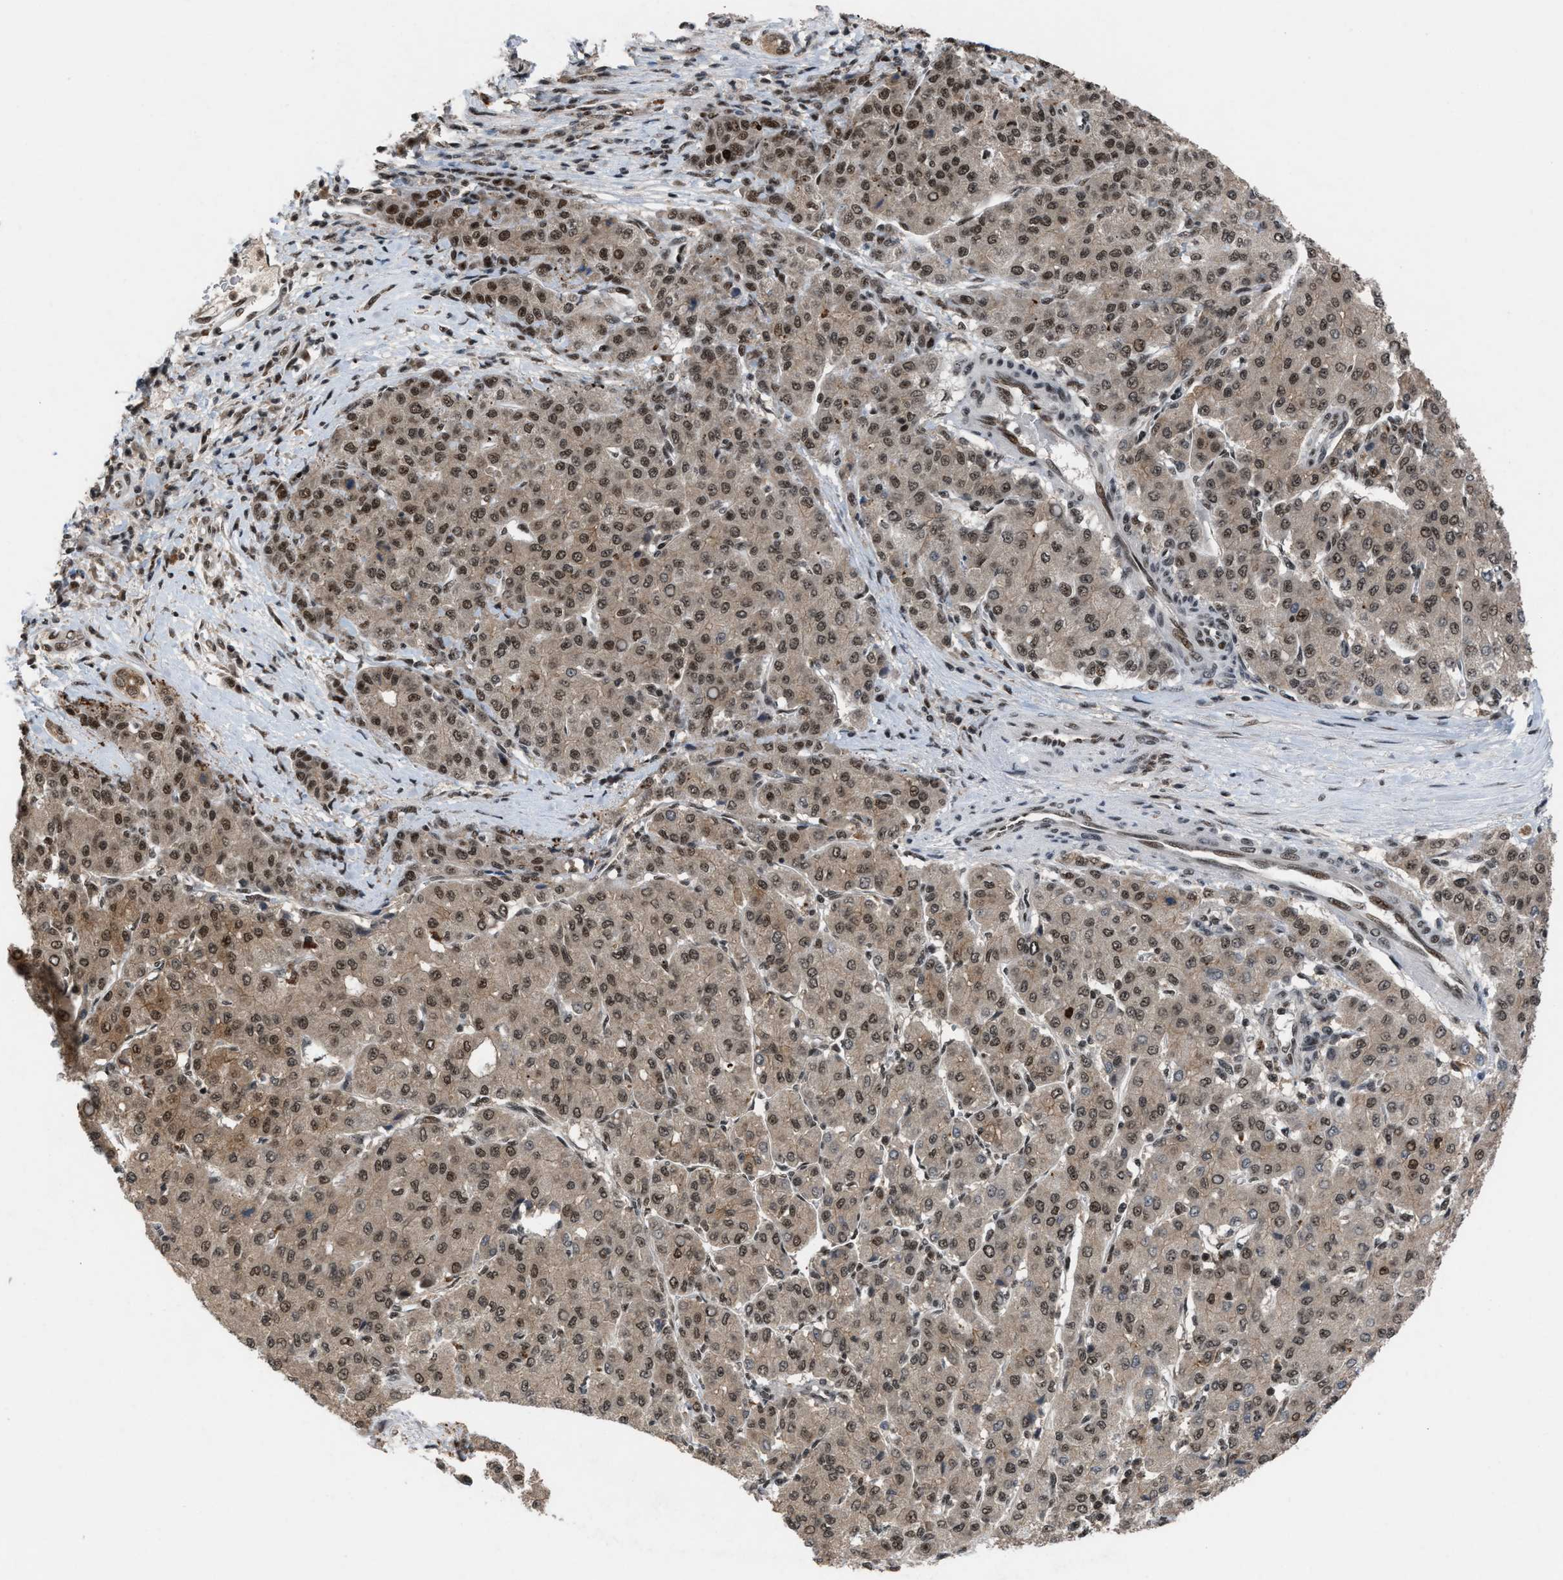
{"staining": {"intensity": "moderate", "quantity": ">75%", "location": "cytoplasmic/membranous,nuclear"}, "tissue": "liver cancer", "cell_type": "Tumor cells", "image_type": "cancer", "snomed": [{"axis": "morphology", "description": "Carcinoma, Hepatocellular, NOS"}, {"axis": "topography", "description": "Liver"}], "caption": "Immunohistochemistry (IHC) of hepatocellular carcinoma (liver) exhibits medium levels of moderate cytoplasmic/membranous and nuclear staining in approximately >75% of tumor cells.", "gene": "PRPF4", "patient": {"sex": "male", "age": 65}}